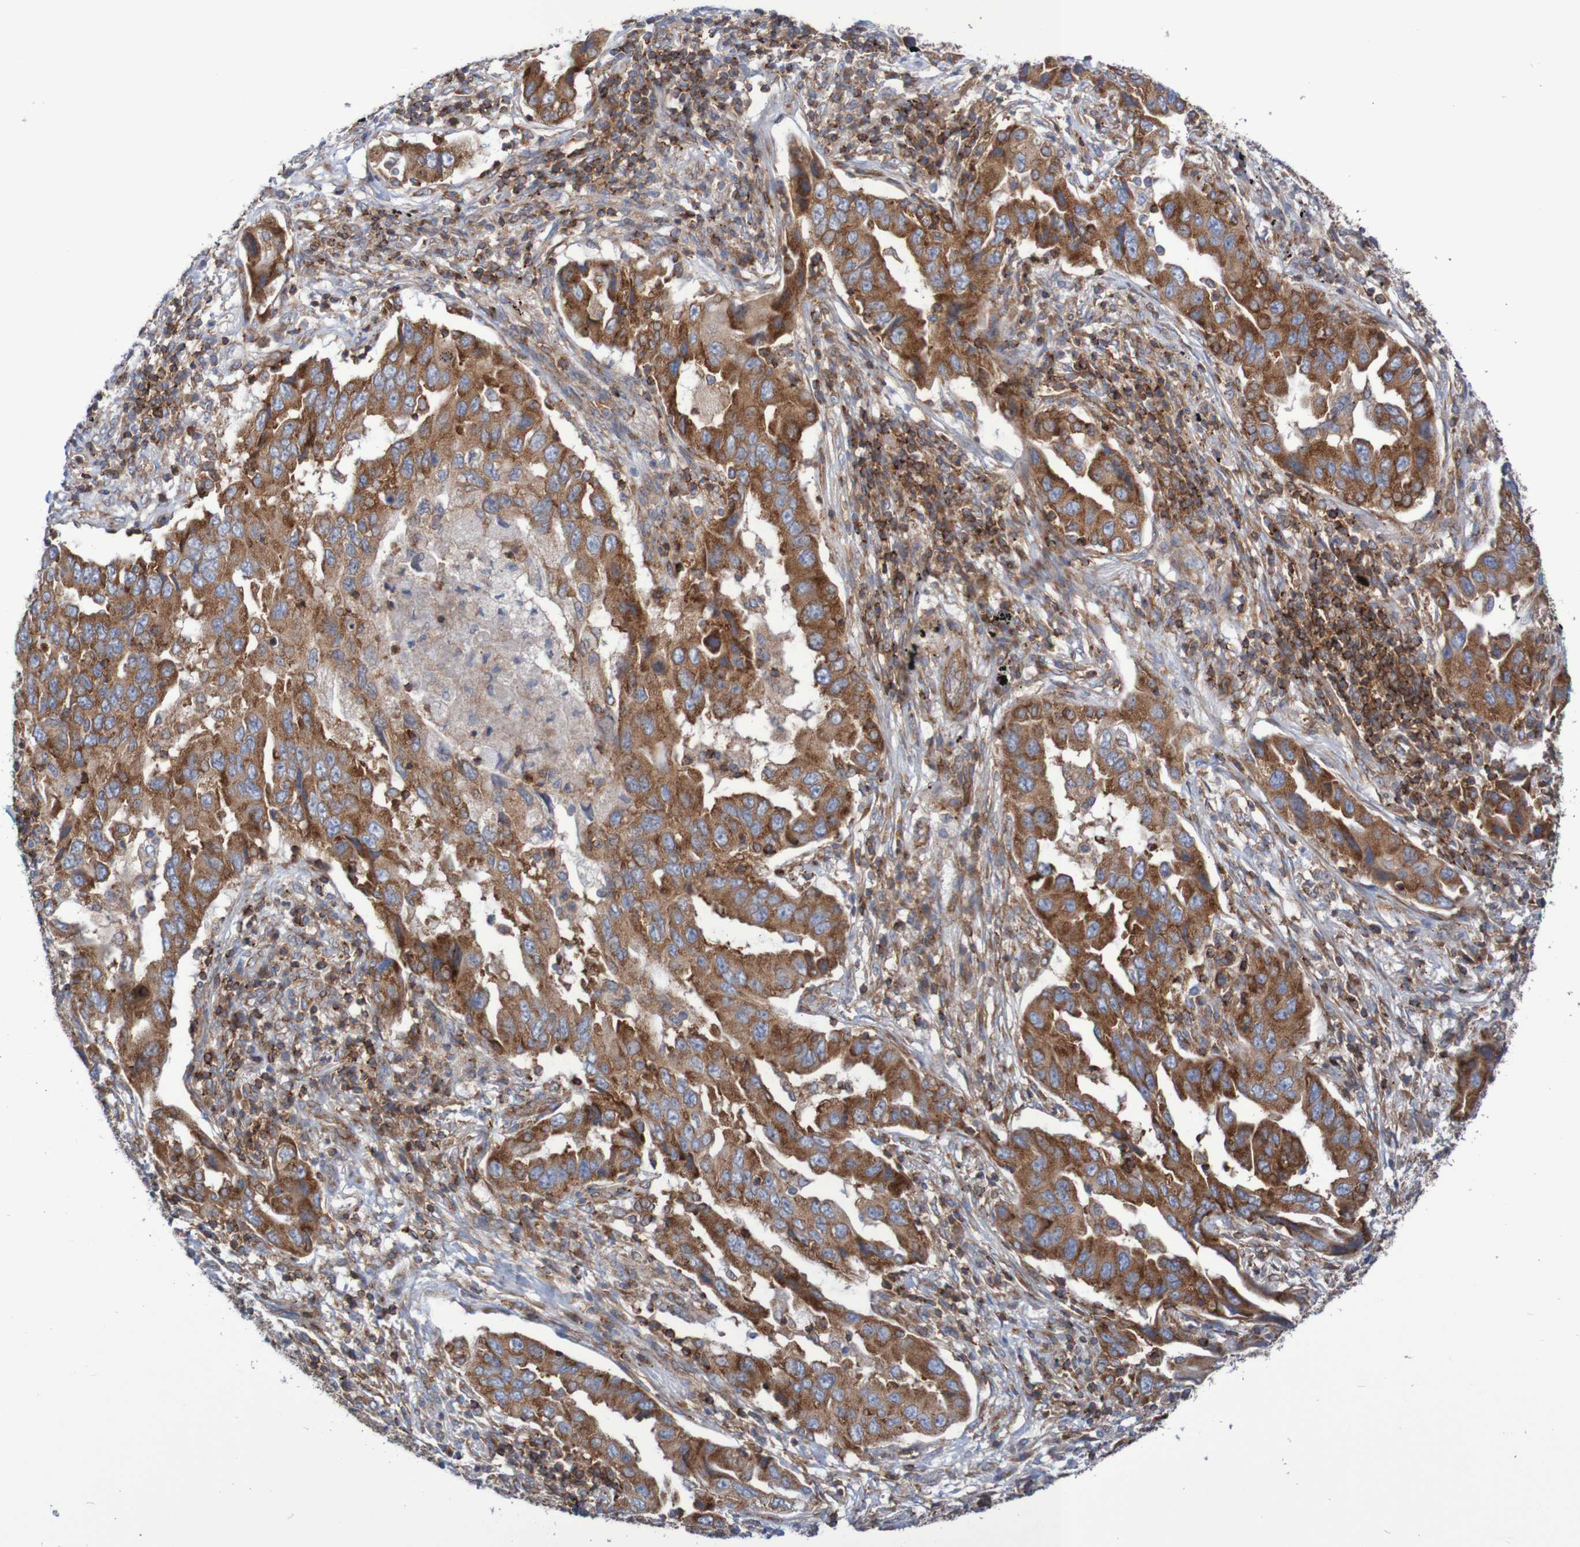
{"staining": {"intensity": "strong", "quantity": ">75%", "location": "cytoplasmic/membranous"}, "tissue": "lung cancer", "cell_type": "Tumor cells", "image_type": "cancer", "snomed": [{"axis": "morphology", "description": "Adenocarcinoma, NOS"}, {"axis": "topography", "description": "Lung"}], "caption": "Protein expression analysis of human adenocarcinoma (lung) reveals strong cytoplasmic/membranous expression in about >75% of tumor cells. The protein is shown in brown color, while the nuclei are stained blue.", "gene": "FXR2", "patient": {"sex": "female", "age": 65}}